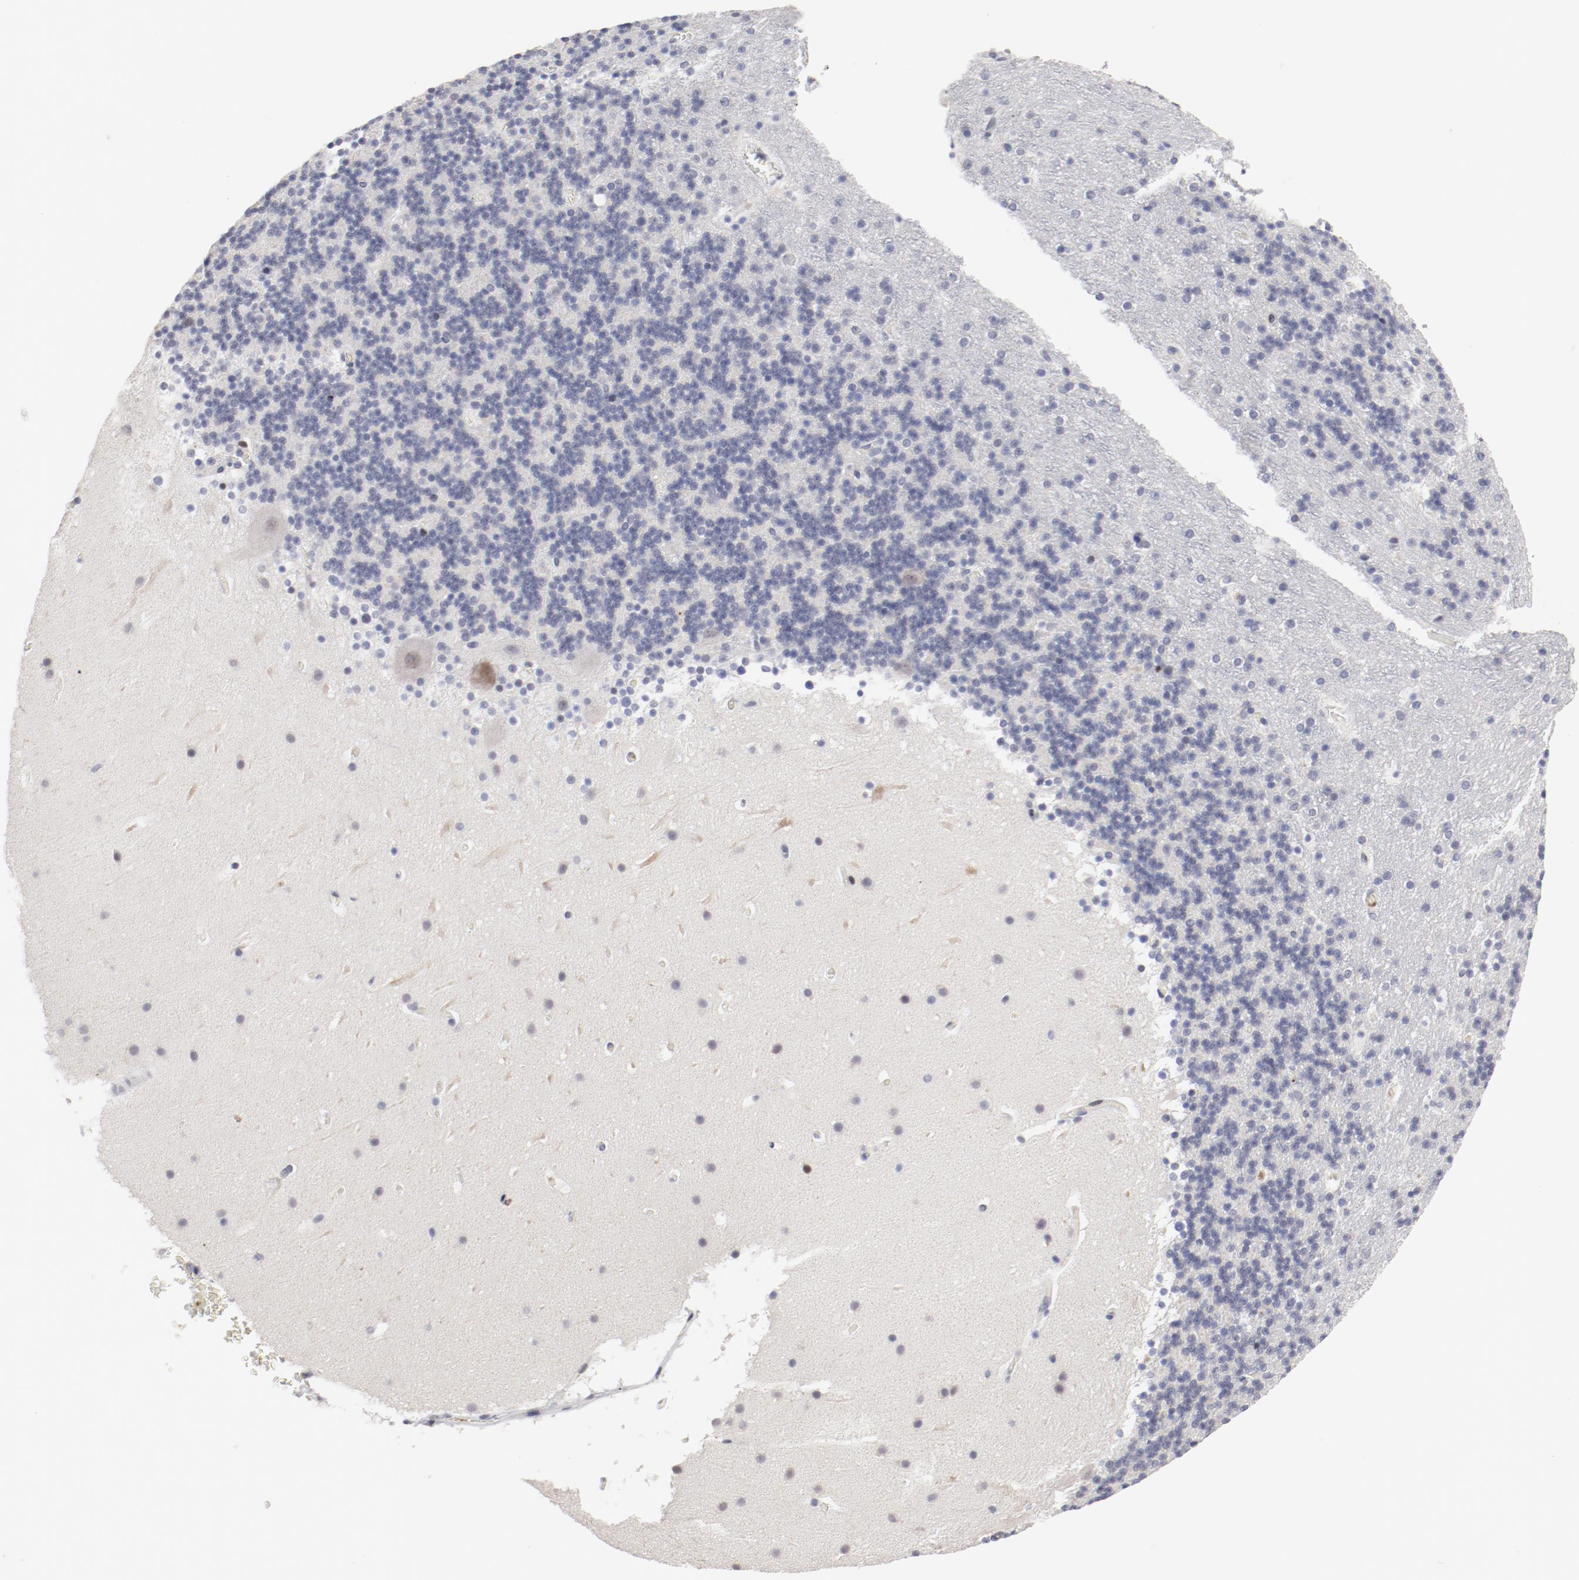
{"staining": {"intensity": "negative", "quantity": "none", "location": "none"}, "tissue": "cerebellum", "cell_type": "Cells in granular layer", "image_type": "normal", "snomed": [{"axis": "morphology", "description": "Normal tissue, NOS"}, {"axis": "topography", "description": "Cerebellum"}], "caption": "This is an immunohistochemistry photomicrograph of benign cerebellum. There is no positivity in cells in granular layer.", "gene": "FSCB", "patient": {"sex": "male", "age": 45}}